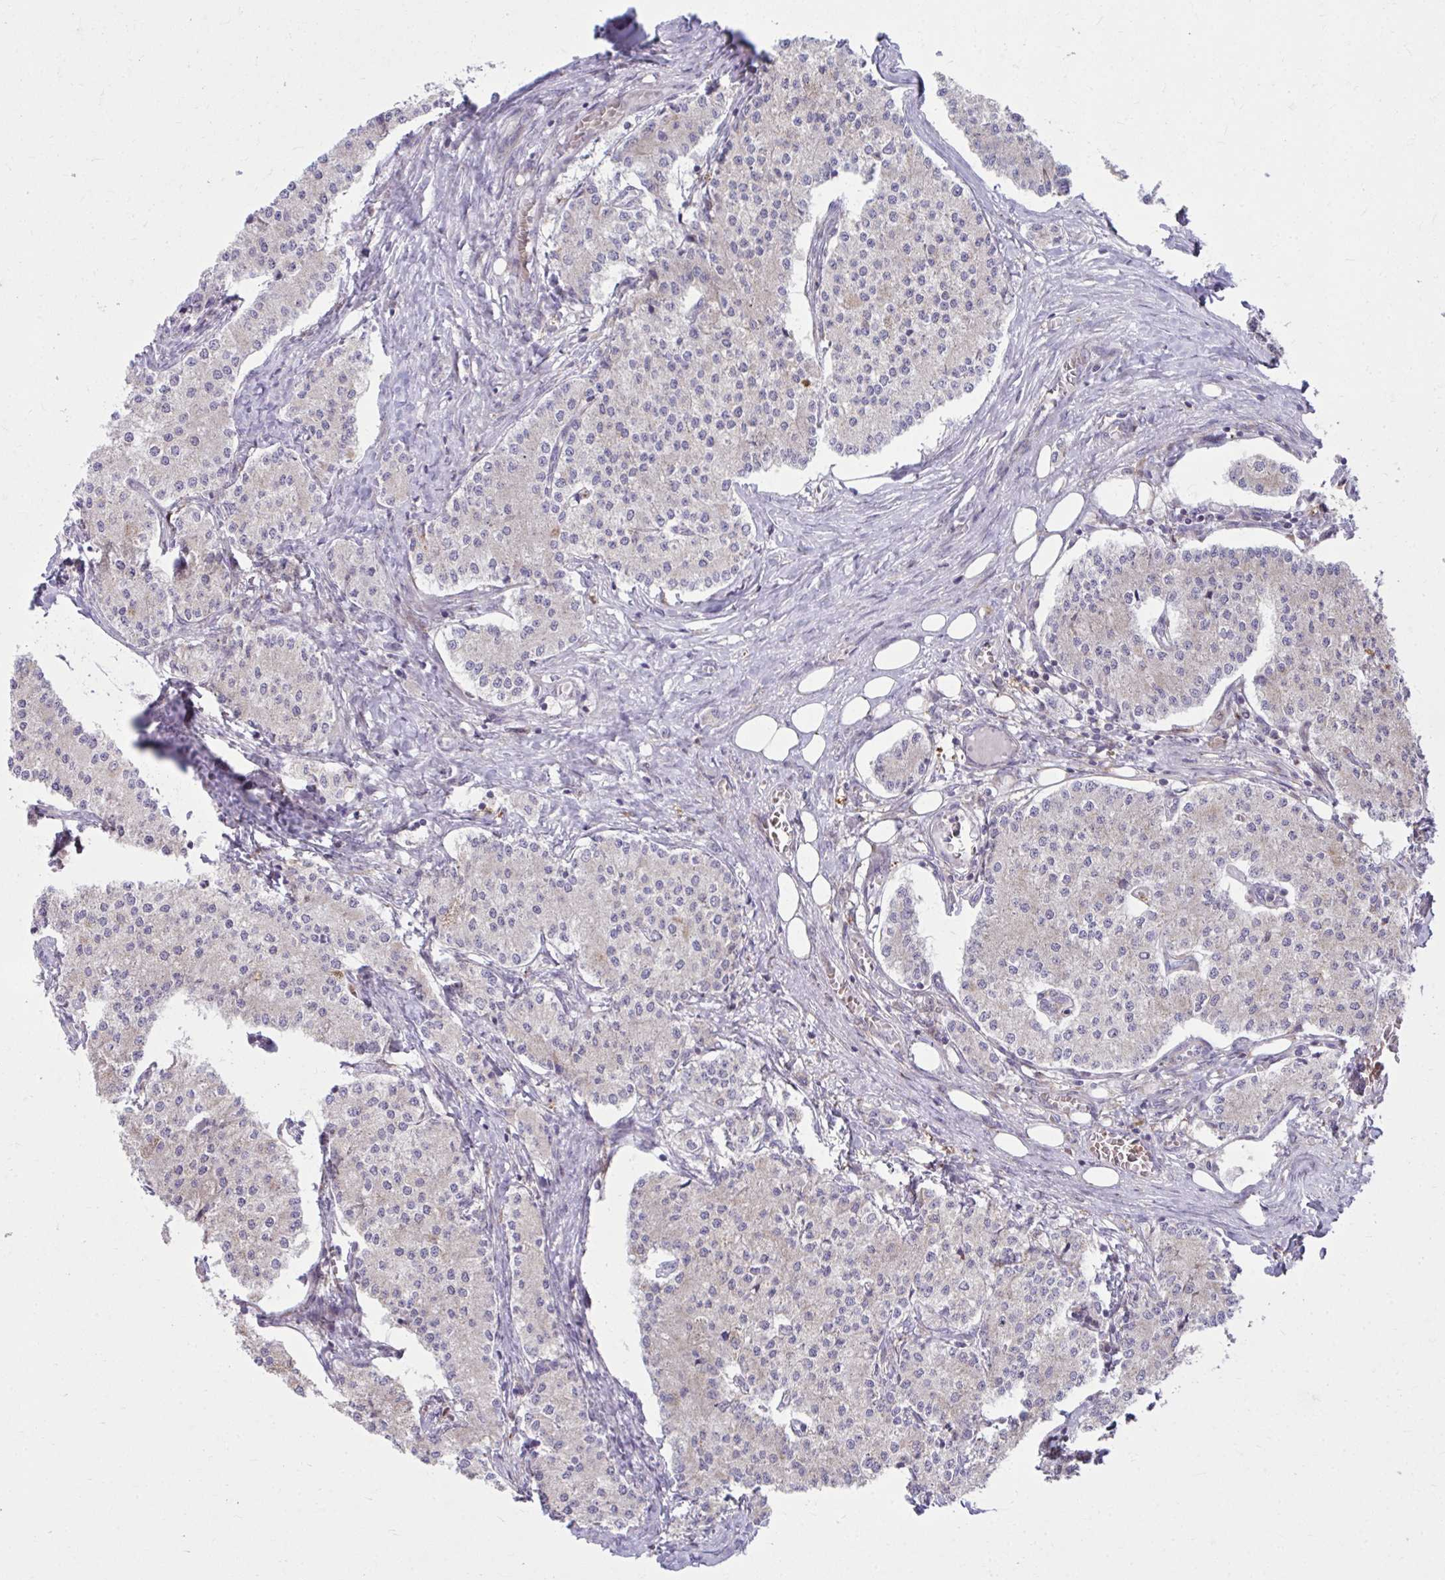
{"staining": {"intensity": "negative", "quantity": "none", "location": "none"}, "tissue": "carcinoid", "cell_type": "Tumor cells", "image_type": "cancer", "snomed": [{"axis": "morphology", "description": "Carcinoid, malignant, NOS"}, {"axis": "topography", "description": "Colon"}], "caption": "High power microscopy photomicrograph of an immunohistochemistry histopathology image of carcinoid, revealing no significant expression in tumor cells.", "gene": "C16orf54", "patient": {"sex": "female", "age": 52}}